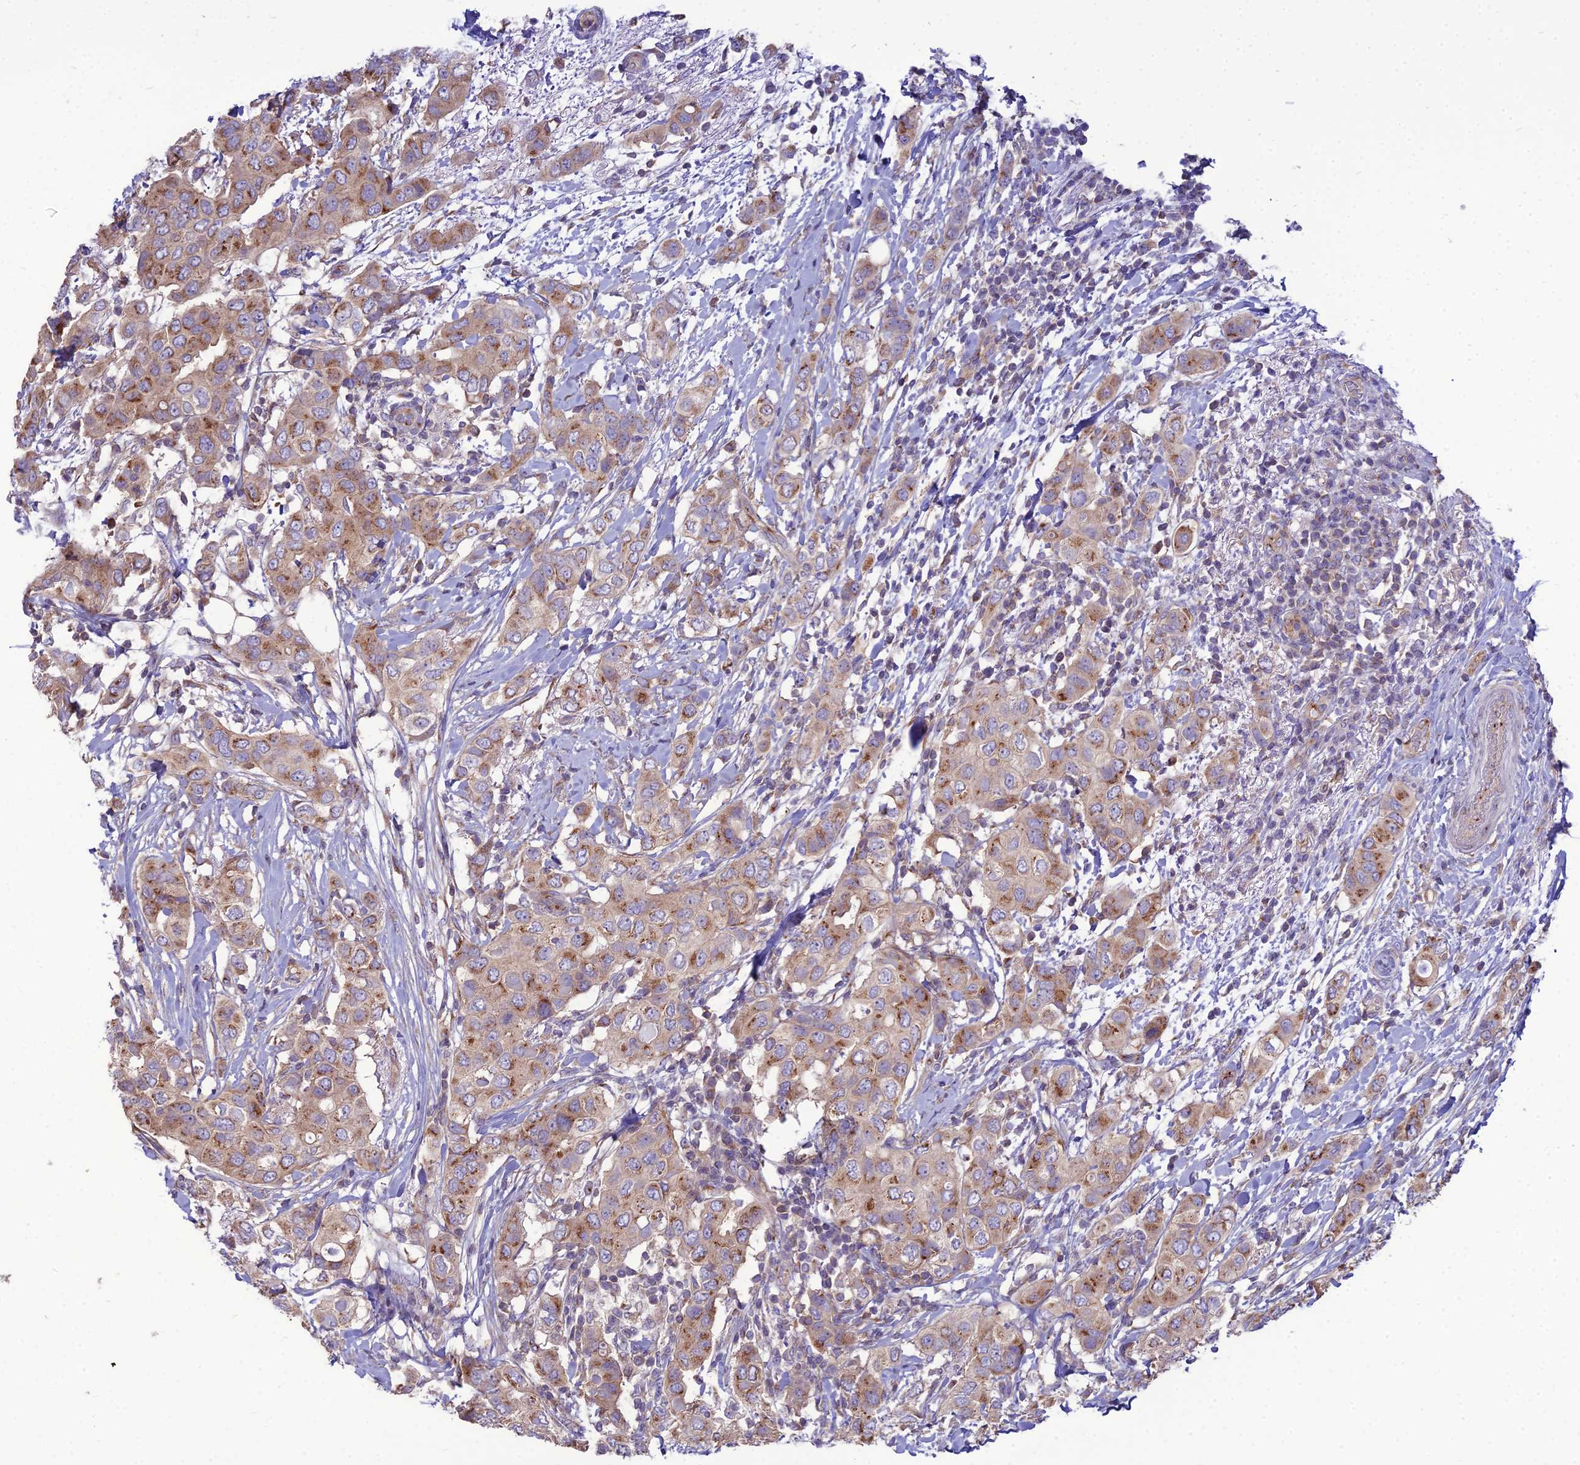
{"staining": {"intensity": "moderate", "quantity": ">75%", "location": "cytoplasmic/membranous"}, "tissue": "breast cancer", "cell_type": "Tumor cells", "image_type": "cancer", "snomed": [{"axis": "morphology", "description": "Lobular carcinoma"}, {"axis": "topography", "description": "Breast"}], "caption": "Human breast cancer (lobular carcinoma) stained with a brown dye exhibits moderate cytoplasmic/membranous positive staining in approximately >75% of tumor cells.", "gene": "SPRYD7", "patient": {"sex": "female", "age": 51}}